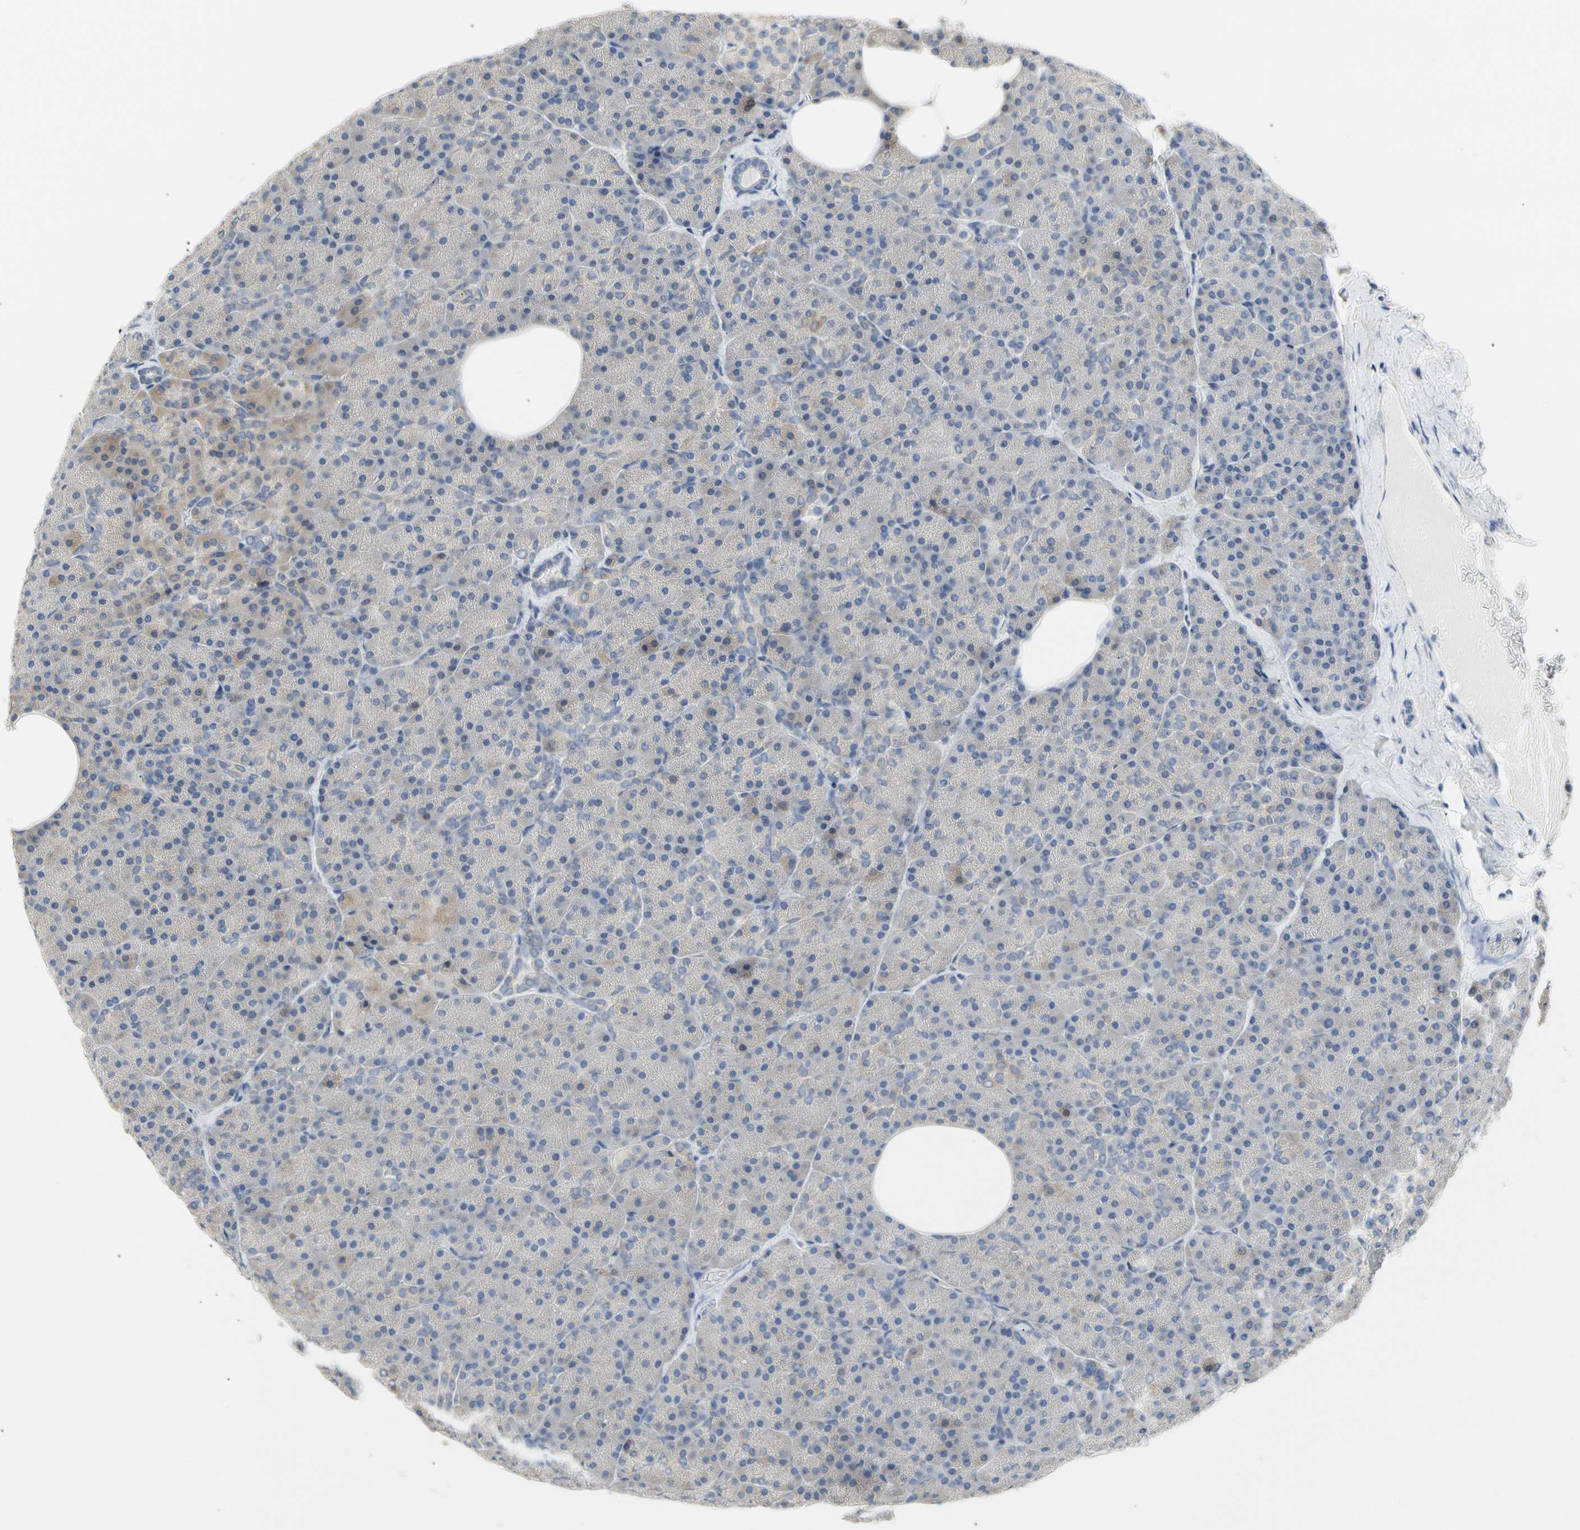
{"staining": {"intensity": "weak", "quantity": "25%-75%", "location": "cytoplasmic/membranous"}, "tissue": "pancreas", "cell_type": "Exocrine glandular cells", "image_type": "normal", "snomed": [{"axis": "morphology", "description": "Normal tissue, NOS"}, {"axis": "topography", "description": "Pancreas"}], "caption": "Immunohistochemistry (IHC) of benign pancreas exhibits low levels of weak cytoplasmic/membranous positivity in about 25%-75% of exocrine glandular cells. Nuclei are stained in blue.", "gene": "PLGRKT", "patient": {"sex": "female", "age": 35}}